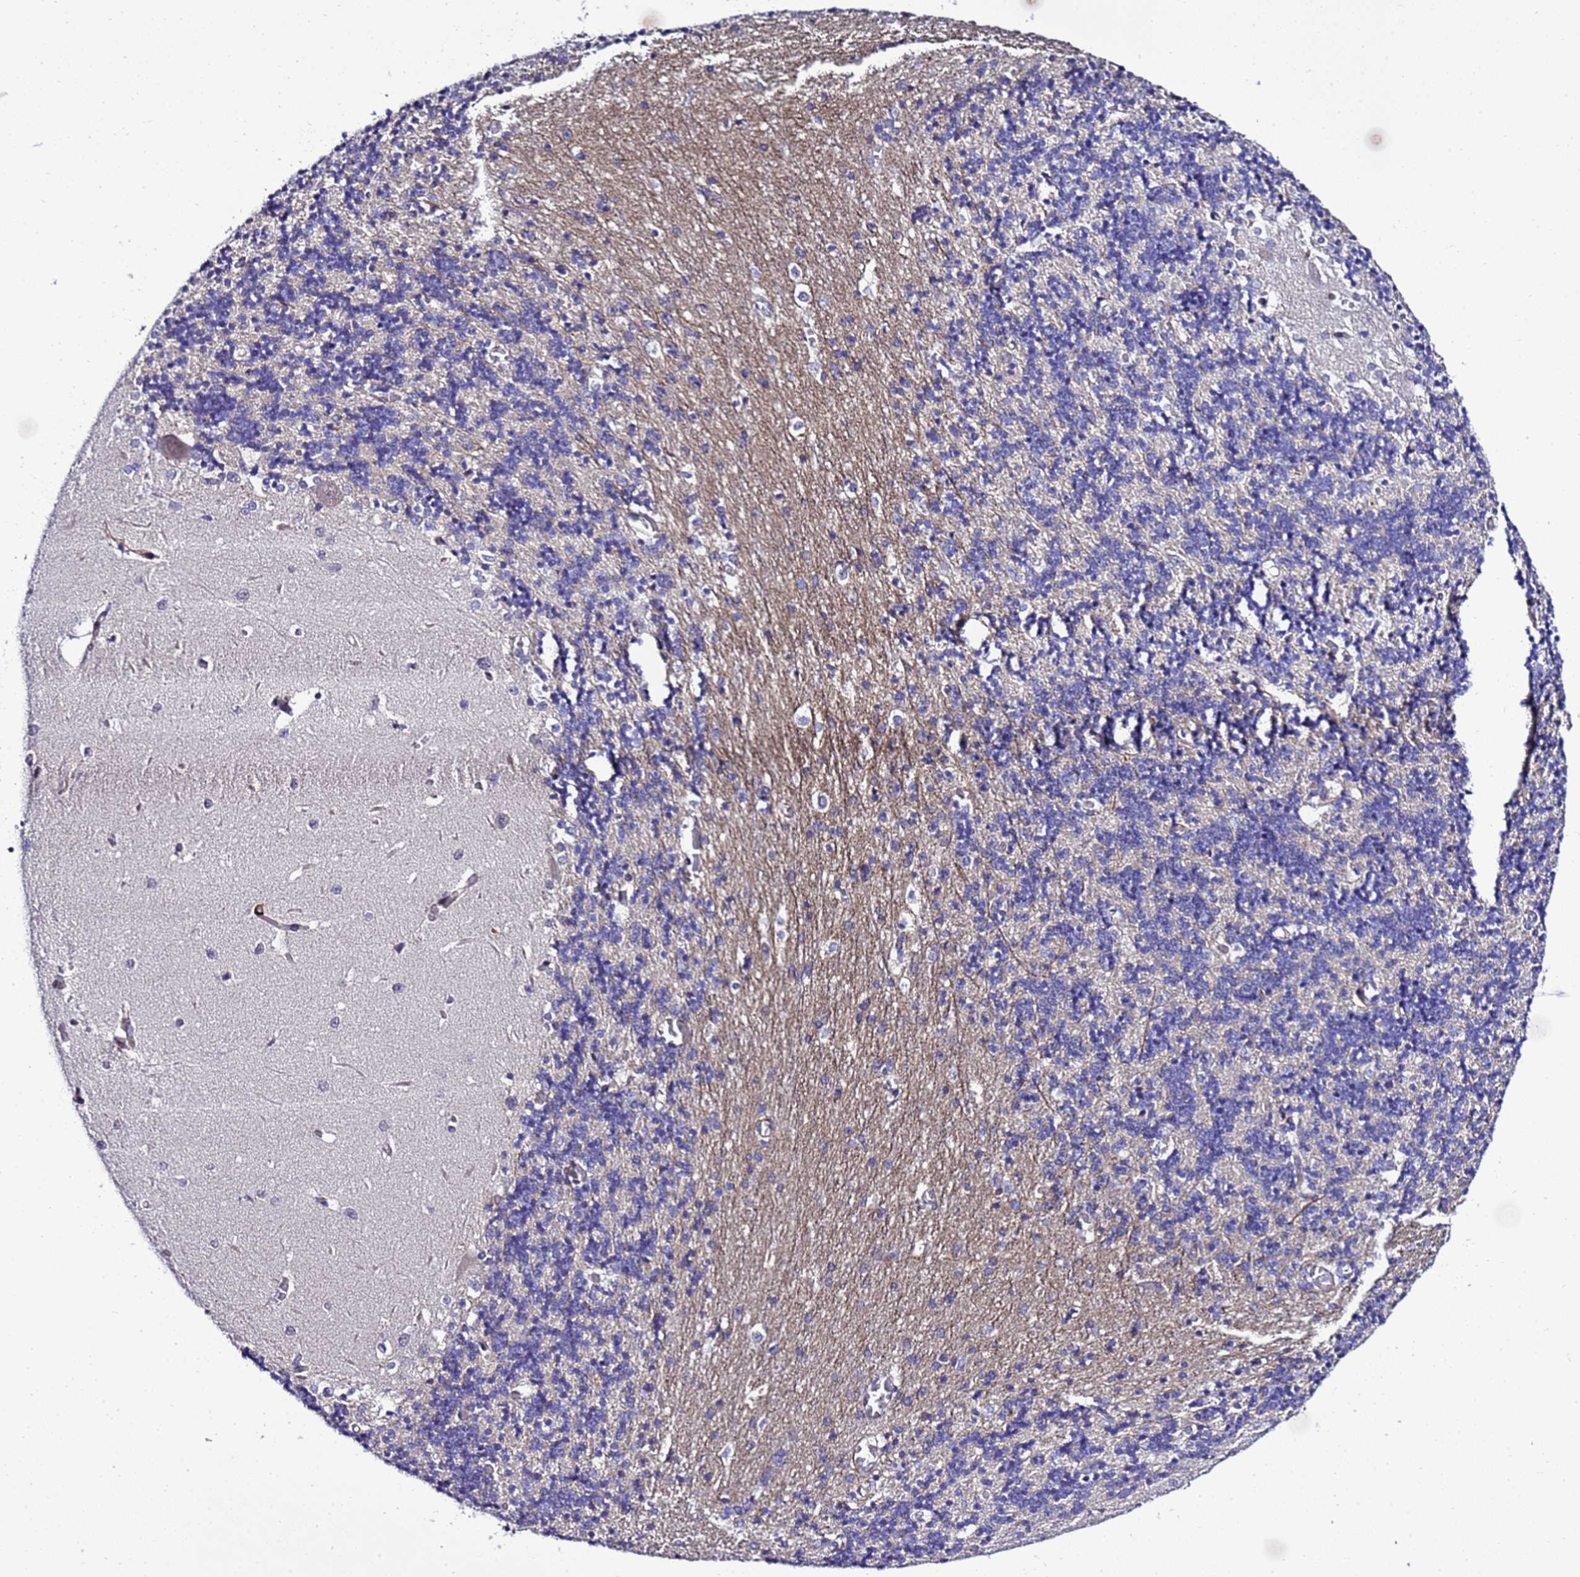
{"staining": {"intensity": "negative", "quantity": "none", "location": "none"}, "tissue": "cerebellum", "cell_type": "Cells in granular layer", "image_type": "normal", "snomed": [{"axis": "morphology", "description": "Normal tissue, NOS"}, {"axis": "topography", "description": "Cerebellum"}], "caption": "IHC of unremarkable cerebellum demonstrates no staining in cells in granular layer. Nuclei are stained in blue.", "gene": "GZF1", "patient": {"sex": "male", "age": 37}}